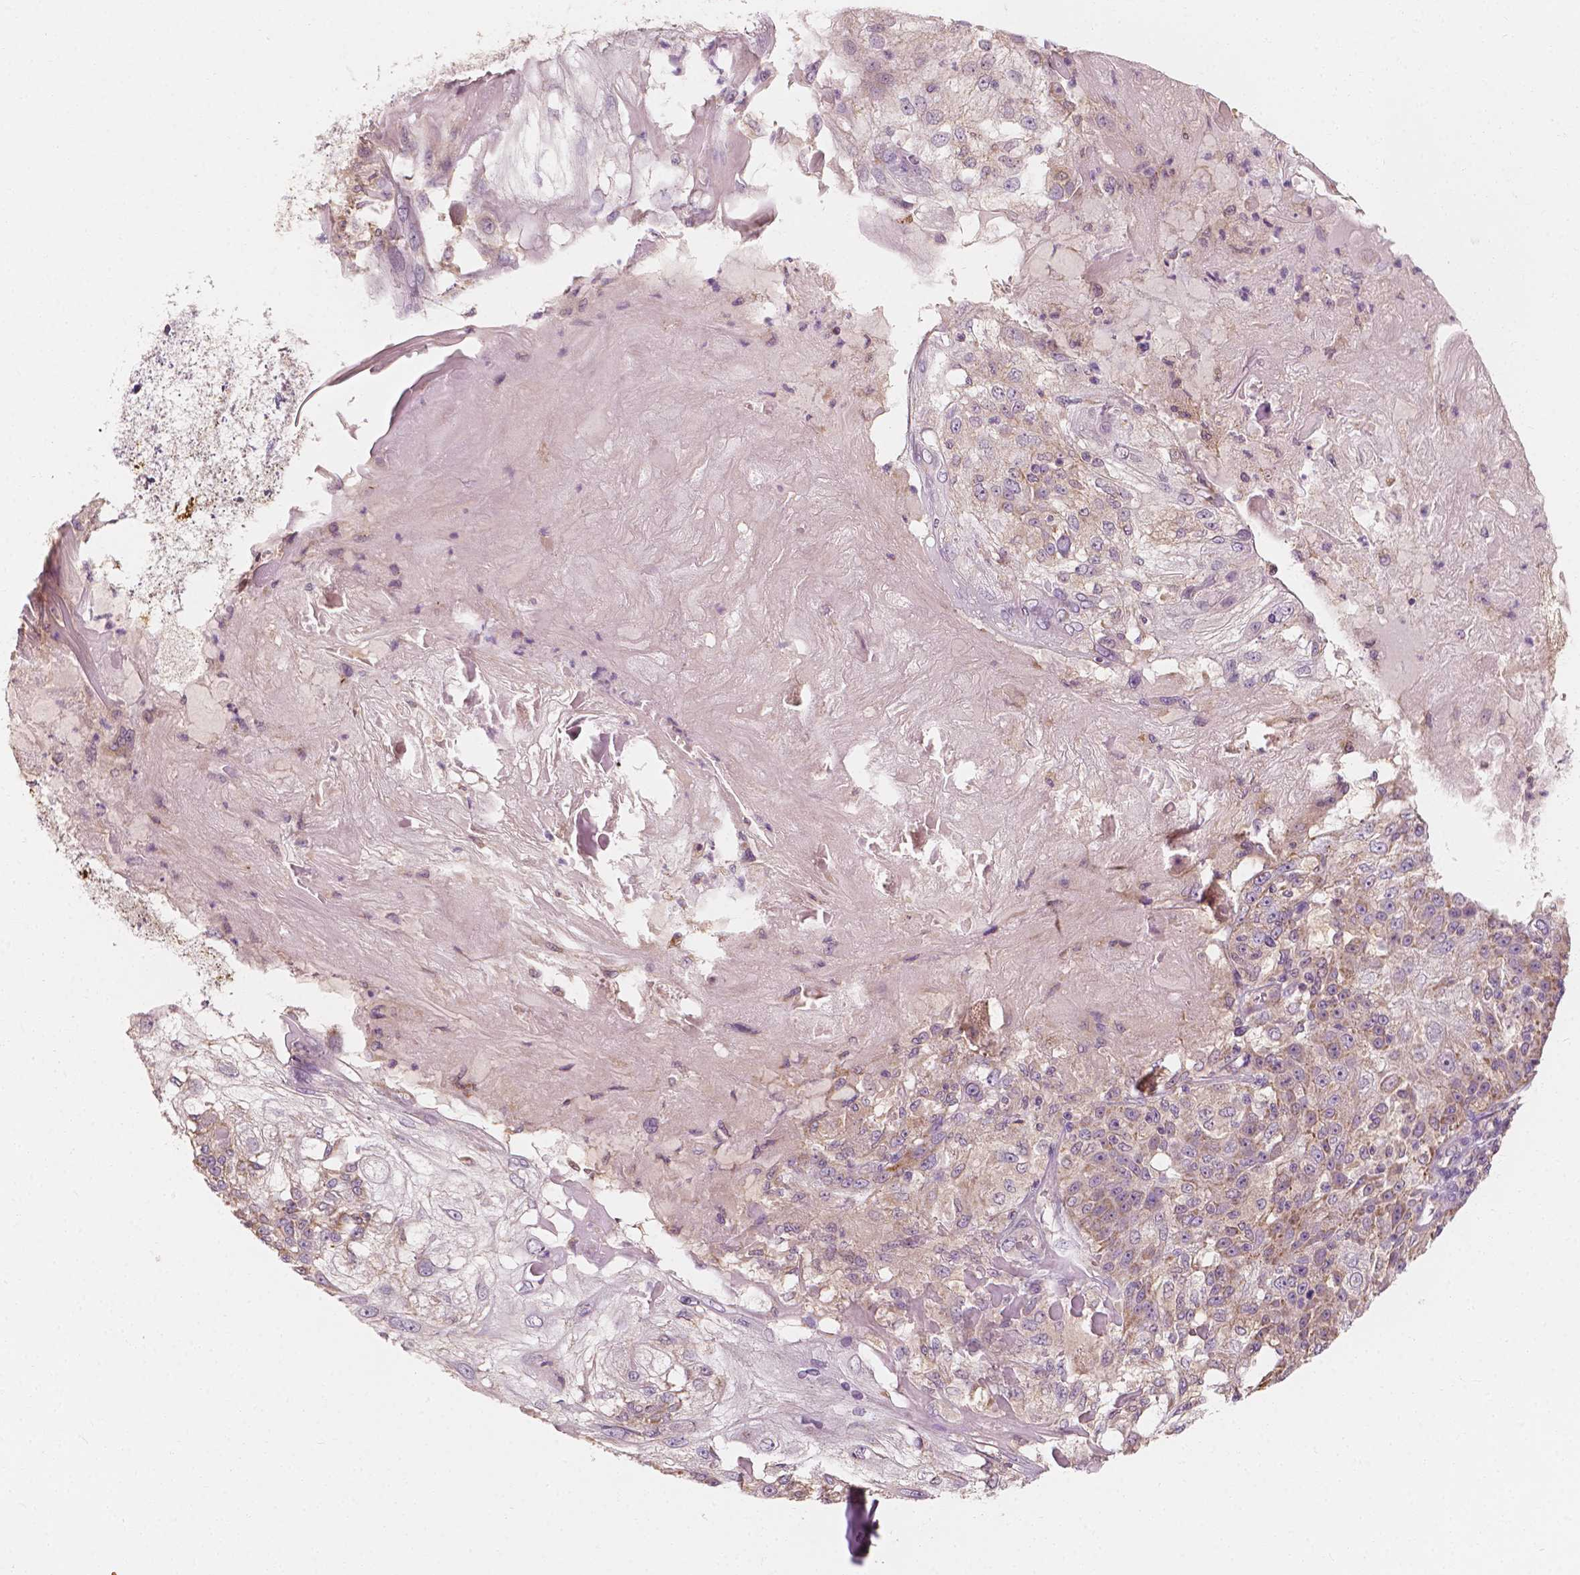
{"staining": {"intensity": "weak", "quantity": "<25%", "location": "cytoplasmic/membranous"}, "tissue": "skin cancer", "cell_type": "Tumor cells", "image_type": "cancer", "snomed": [{"axis": "morphology", "description": "Normal tissue, NOS"}, {"axis": "morphology", "description": "Squamous cell carcinoma, NOS"}, {"axis": "topography", "description": "Skin"}], "caption": "Tumor cells show no significant protein staining in skin cancer.", "gene": "SHPK", "patient": {"sex": "female", "age": 83}}